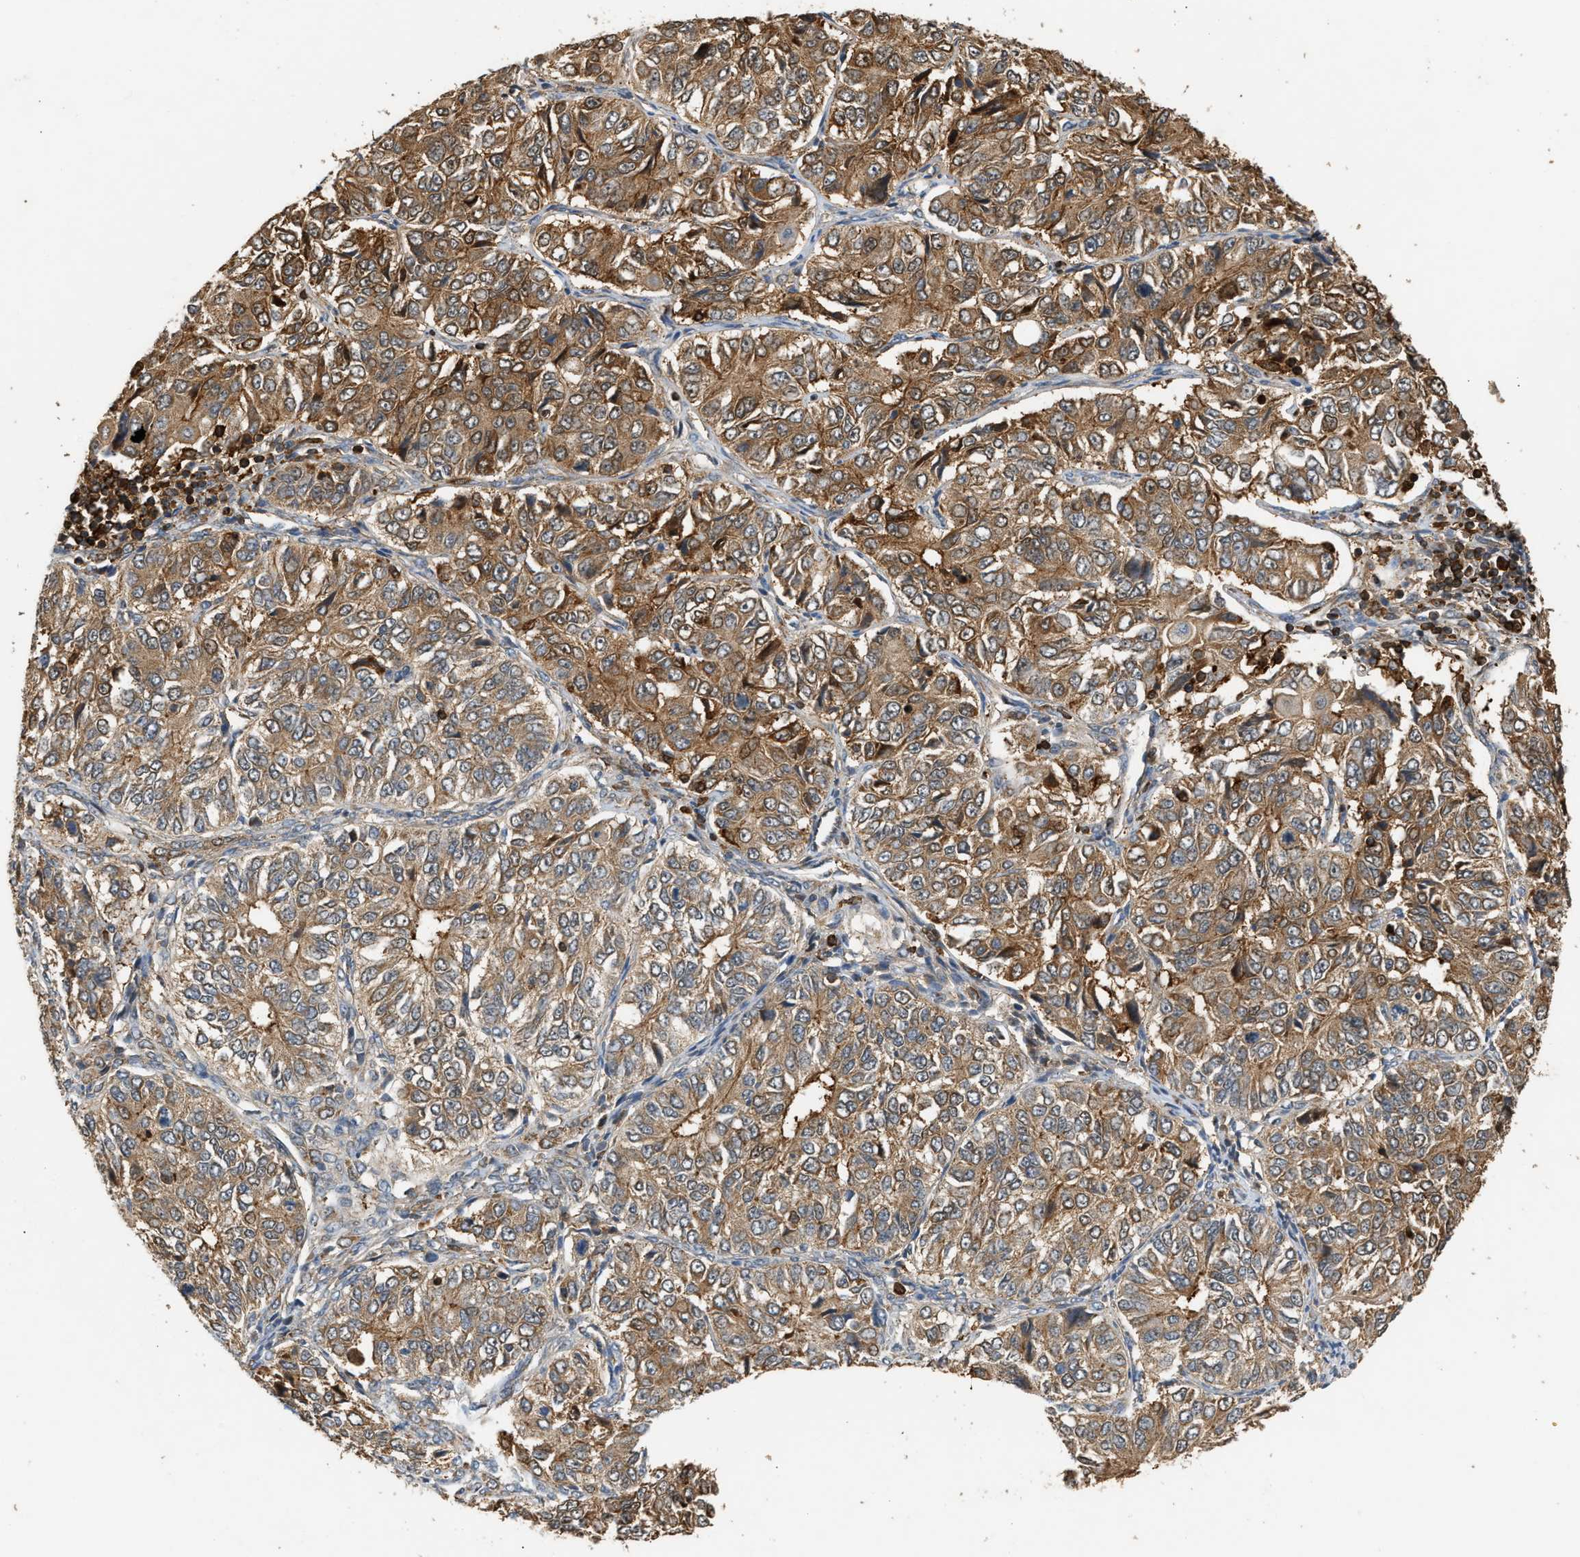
{"staining": {"intensity": "moderate", "quantity": ">75%", "location": "cytoplasmic/membranous"}, "tissue": "ovarian cancer", "cell_type": "Tumor cells", "image_type": "cancer", "snomed": [{"axis": "morphology", "description": "Carcinoma, endometroid"}, {"axis": "topography", "description": "Ovary"}], "caption": "This is an image of immunohistochemistry staining of endometroid carcinoma (ovarian), which shows moderate staining in the cytoplasmic/membranous of tumor cells.", "gene": "GOPC", "patient": {"sex": "female", "age": 51}}